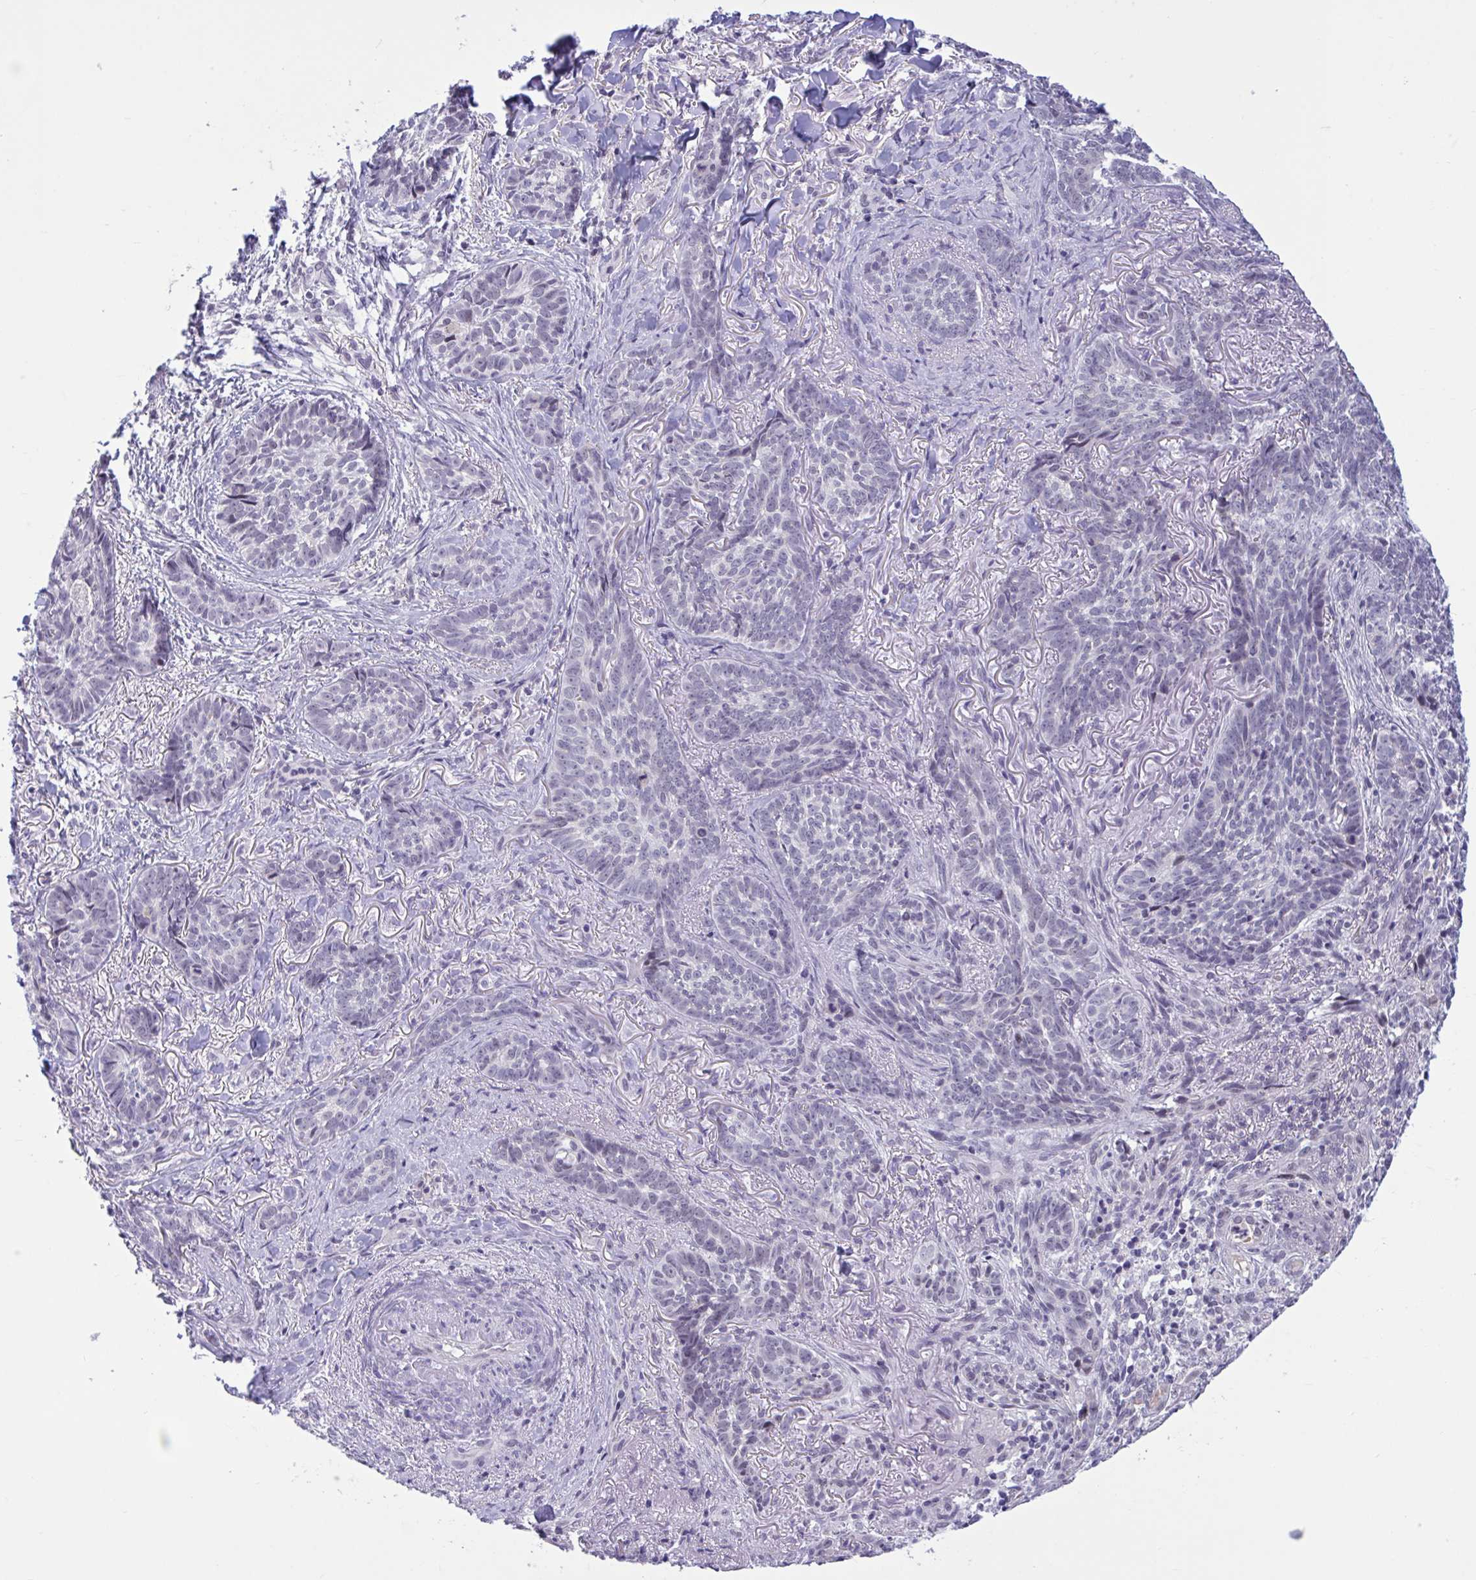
{"staining": {"intensity": "negative", "quantity": "none", "location": "none"}, "tissue": "skin cancer", "cell_type": "Tumor cells", "image_type": "cancer", "snomed": [{"axis": "morphology", "description": "Basal cell carcinoma"}, {"axis": "topography", "description": "Skin"}, {"axis": "topography", "description": "Skin of face"}], "caption": "IHC of skin basal cell carcinoma reveals no positivity in tumor cells.", "gene": "CNGB3", "patient": {"sex": "male", "age": 88}}